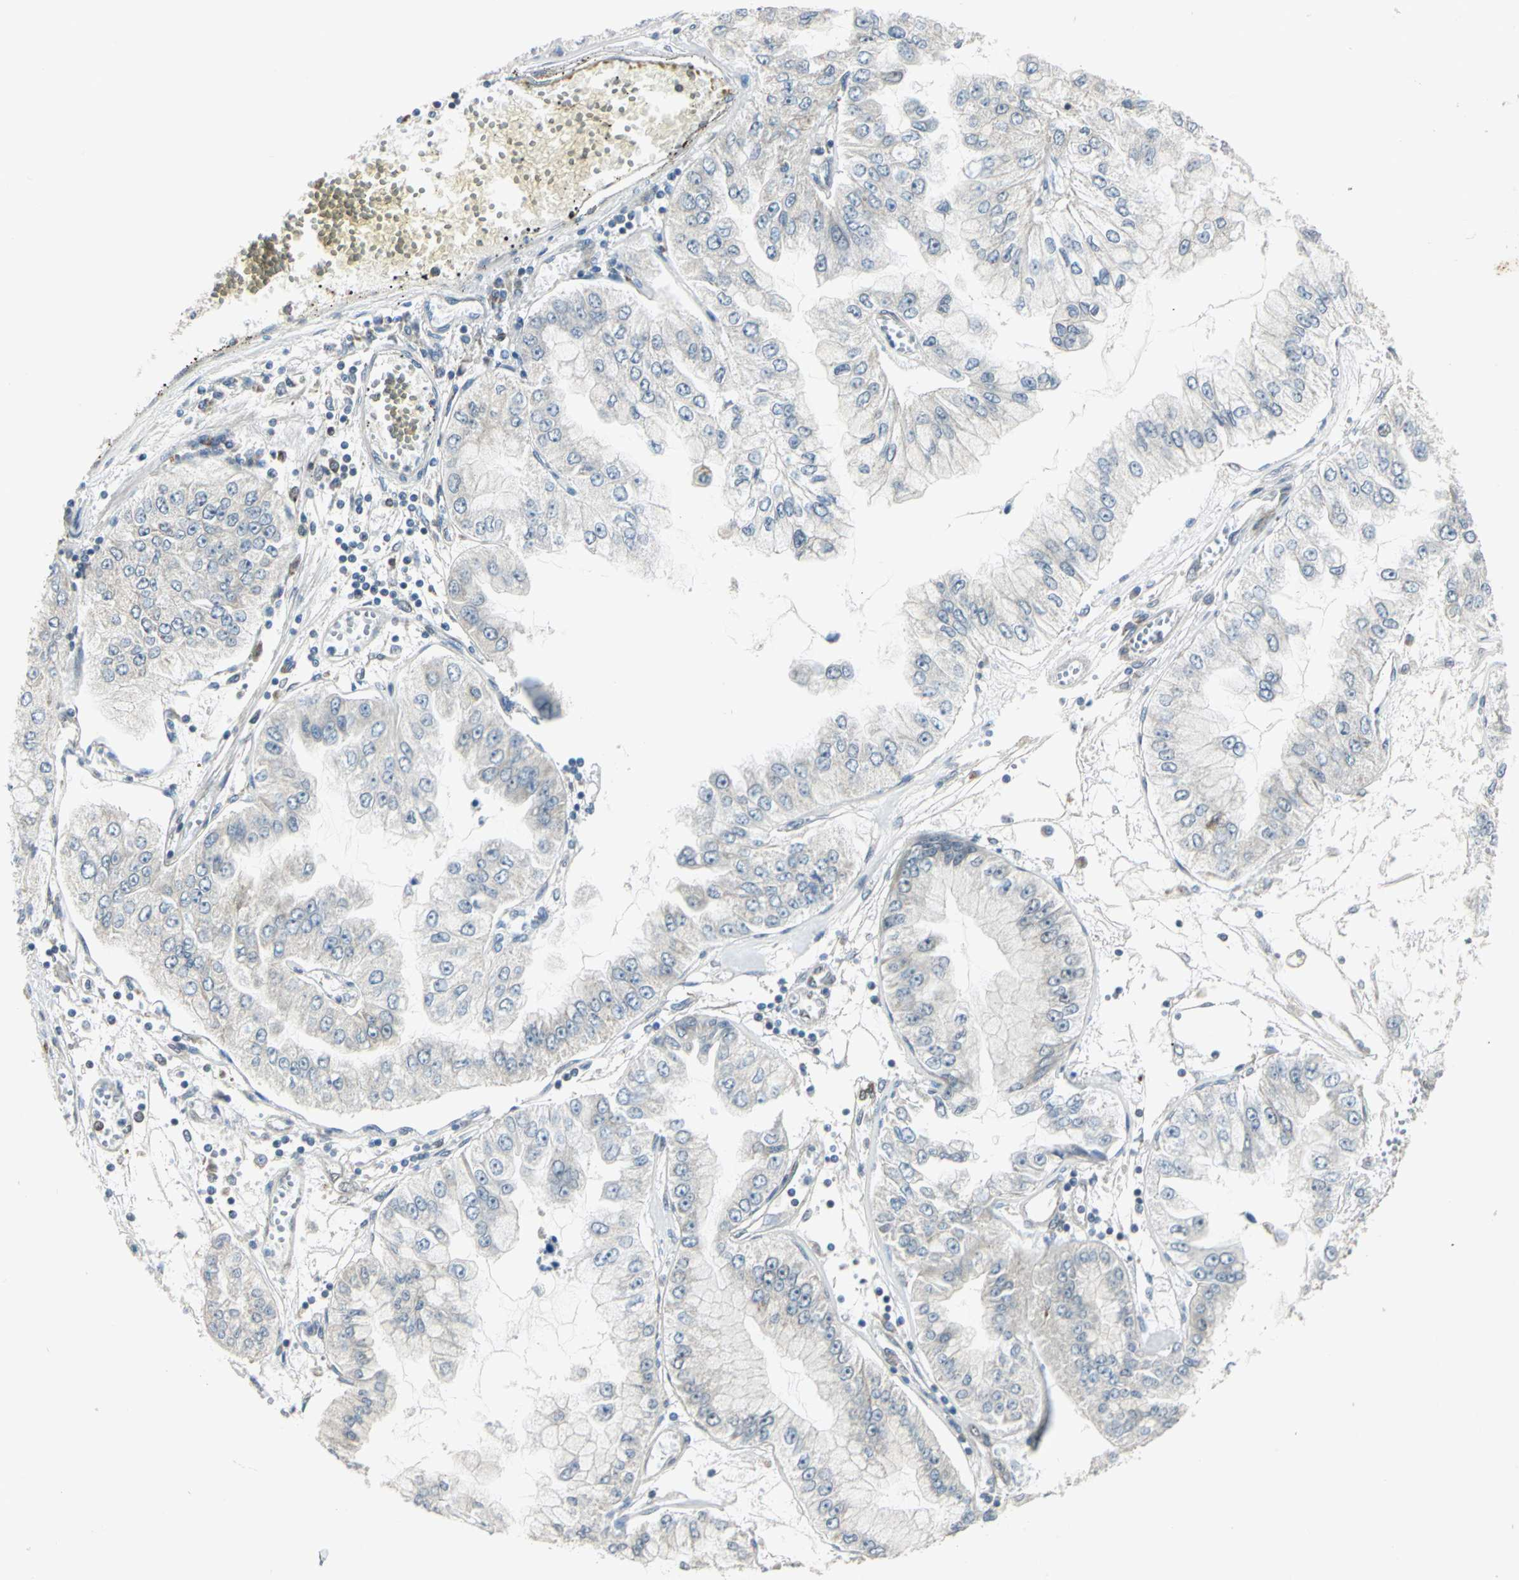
{"staining": {"intensity": "negative", "quantity": "none", "location": "none"}, "tissue": "liver cancer", "cell_type": "Tumor cells", "image_type": "cancer", "snomed": [{"axis": "morphology", "description": "Cholangiocarcinoma"}, {"axis": "topography", "description": "Liver"}], "caption": "Liver cancer stained for a protein using IHC reveals no expression tumor cells.", "gene": "PLAGL2", "patient": {"sex": "female", "age": 79}}